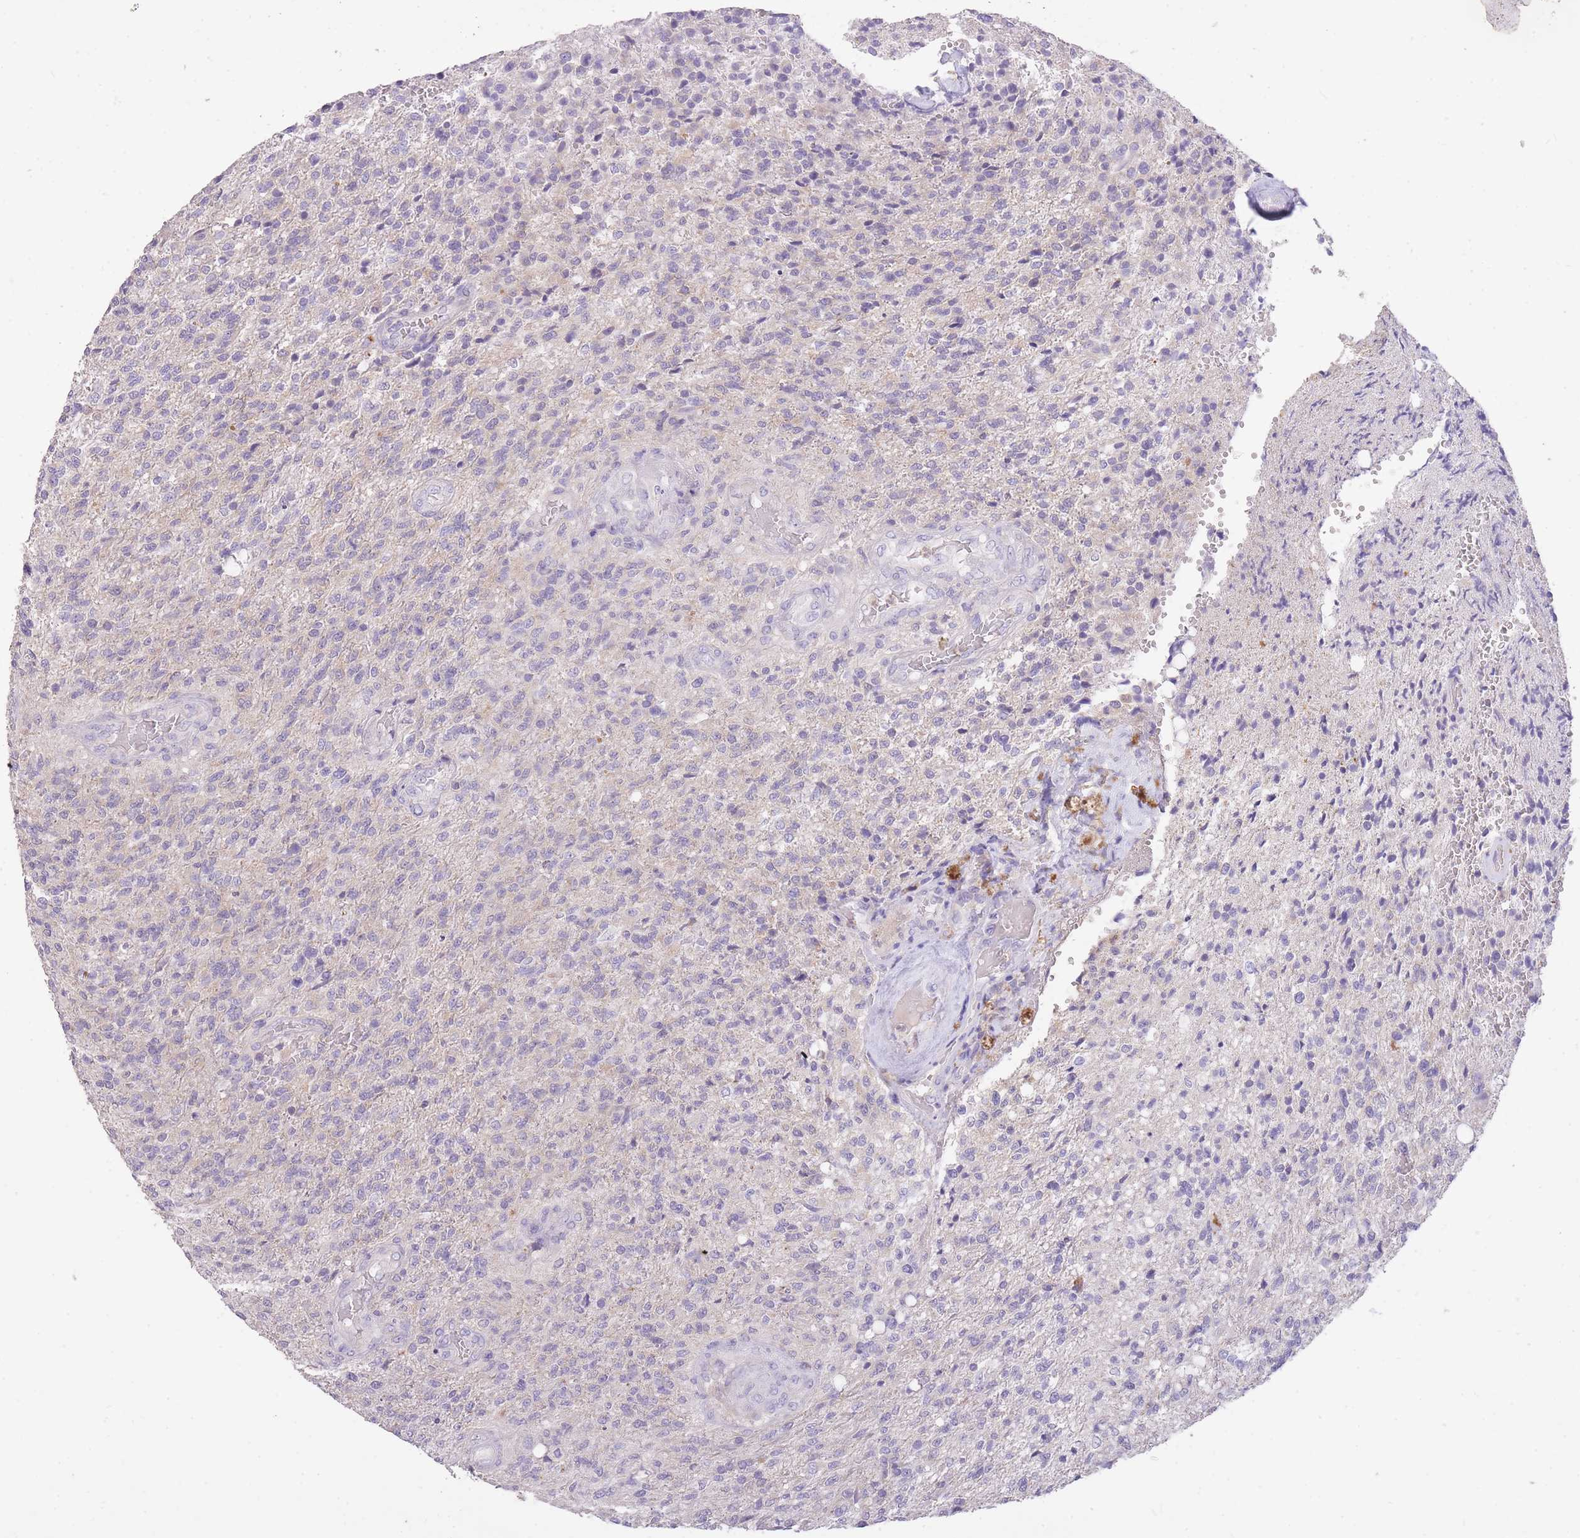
{"staining": {"intensity": "negative", "quantity": "none", "location": "none"}, "tissue": "glioma", "cell_type": "Tumor cells", "image_type": "cancer", "snomed": [{"axis": "morphology", "description": "Glioma, malignant, High grade"}, {"axis": "topography", "description": "Brain"}], "caption": "The image demonstrates no significant positivity in tumor cells of malignant high-grade glioma. The staining is performed using DAB (3,3'-diaminobenzidine) brown chromogen with nuclei counter-stained in using hematoxylin.", "gene": "FRG2C", "patient": {"sex": "male", "age": 56}}